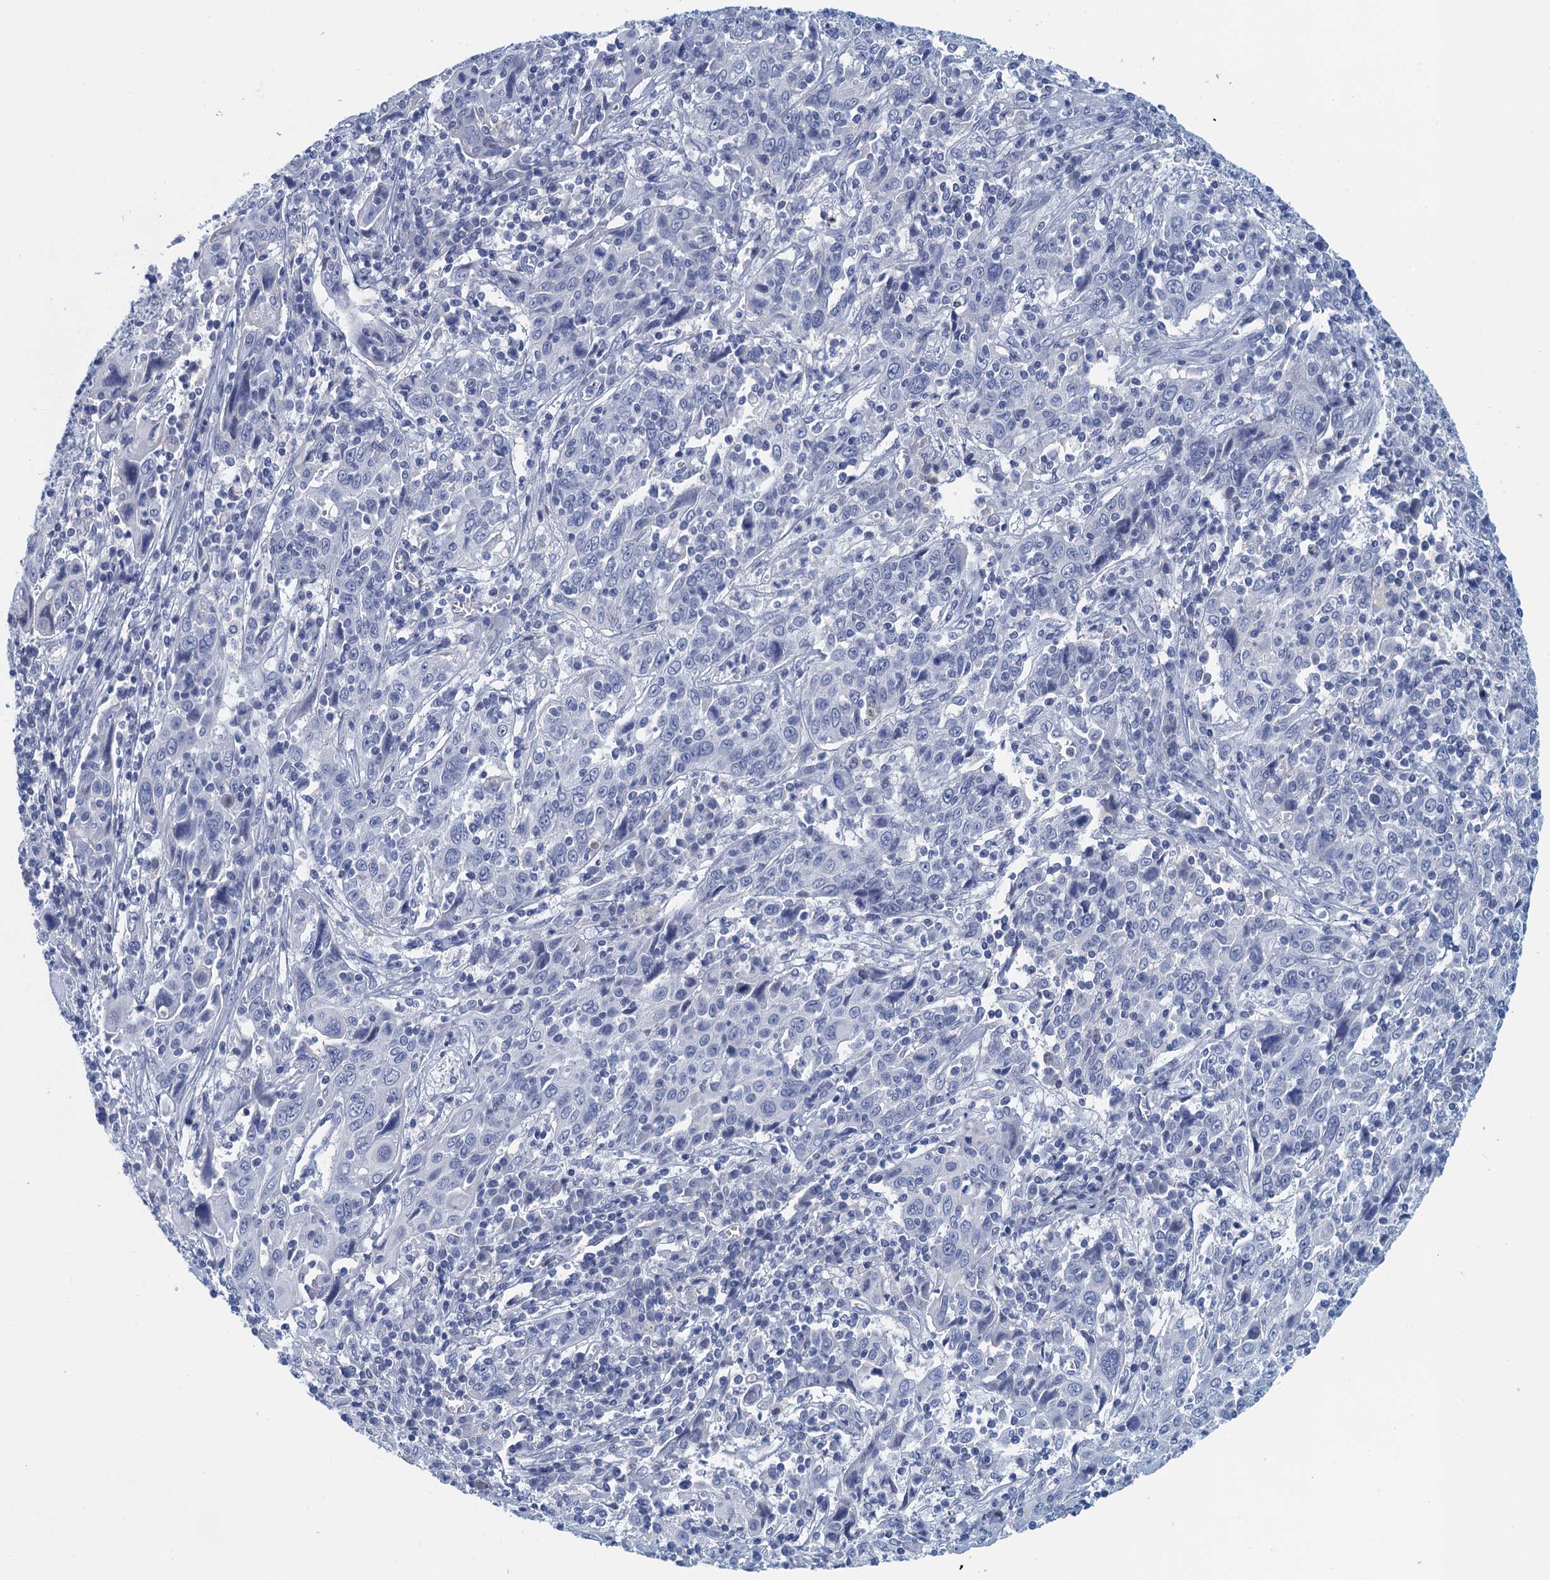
{"staining": {"intensity": "negative", "quantity": "none", "location": "none"}, "tissue": "cervical cancer", "cell_type": "Tumor cells", "image_type": "cancer", "snomed": [{"axis": "morphology", "description": "Squamous cell carcinoma, NOS"}, {"axis": "topography", "description": "Cervix"}], "caption": "Human cervical cancer (squamous cell carcinoma) stained for a protein using immunohistochemistry displays no staining in tumor cells.", "gene": "CYP51A1", "patient": {"sex": "female", "age": 46}}